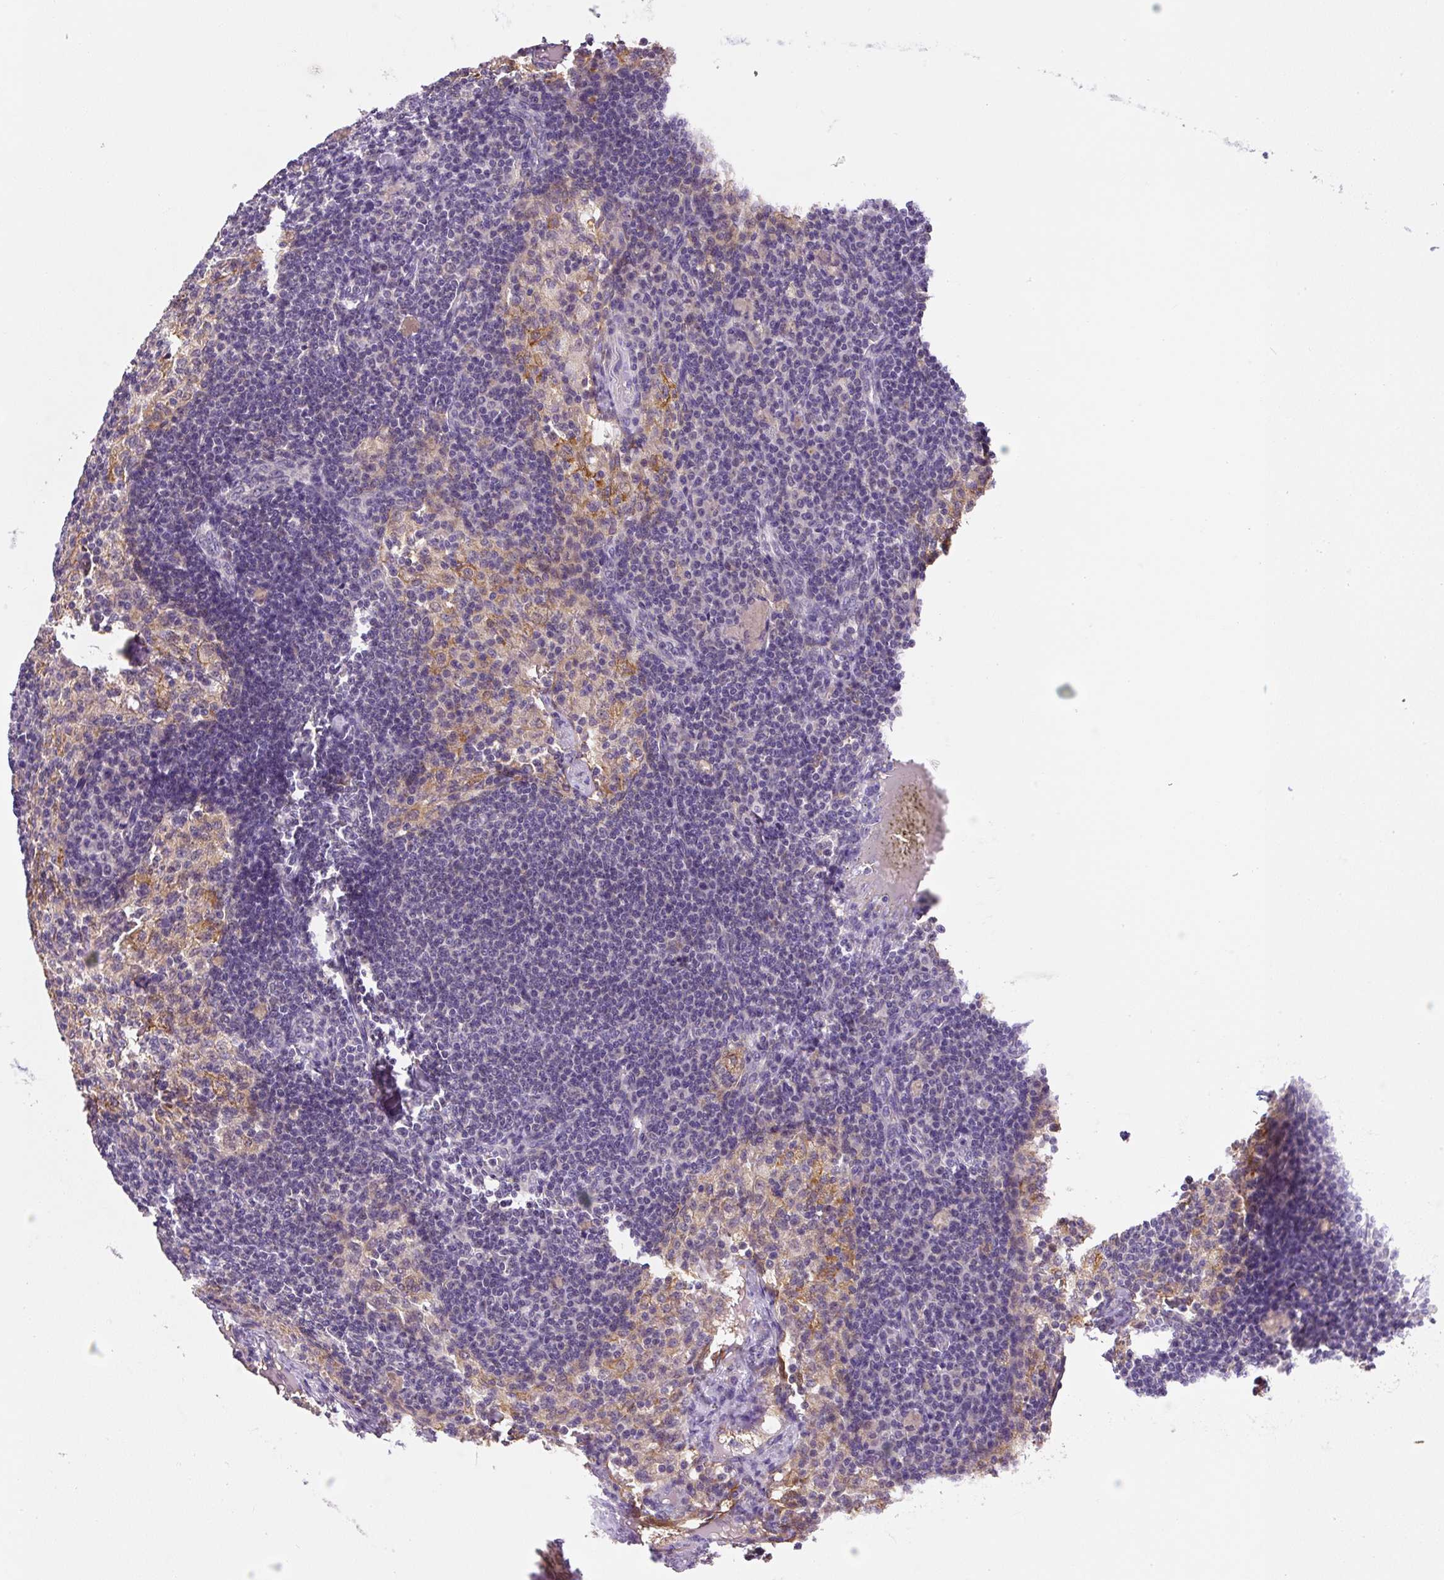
{"staining": {"intensity": "negative", "quantity": "none", "location": "none"}, "tissue": "lymph node", "cell_type": "Germinal center cells", "image_type": "normal", "snomed": [{"axis": "morphology", "description": "Normal tissue, NOS"}, {"axis": "topography", "description": "Lymph node"}], "caption": "Immunohistochemistry histopathology image of benign lymph node: human lymph node stained with DAB (3,3'-diaminobenzidine) exhibits no significant protein staining in germinal center cells.", "gene": "PLA2G4A", "patient": {"sex": "male", "age": 49}}